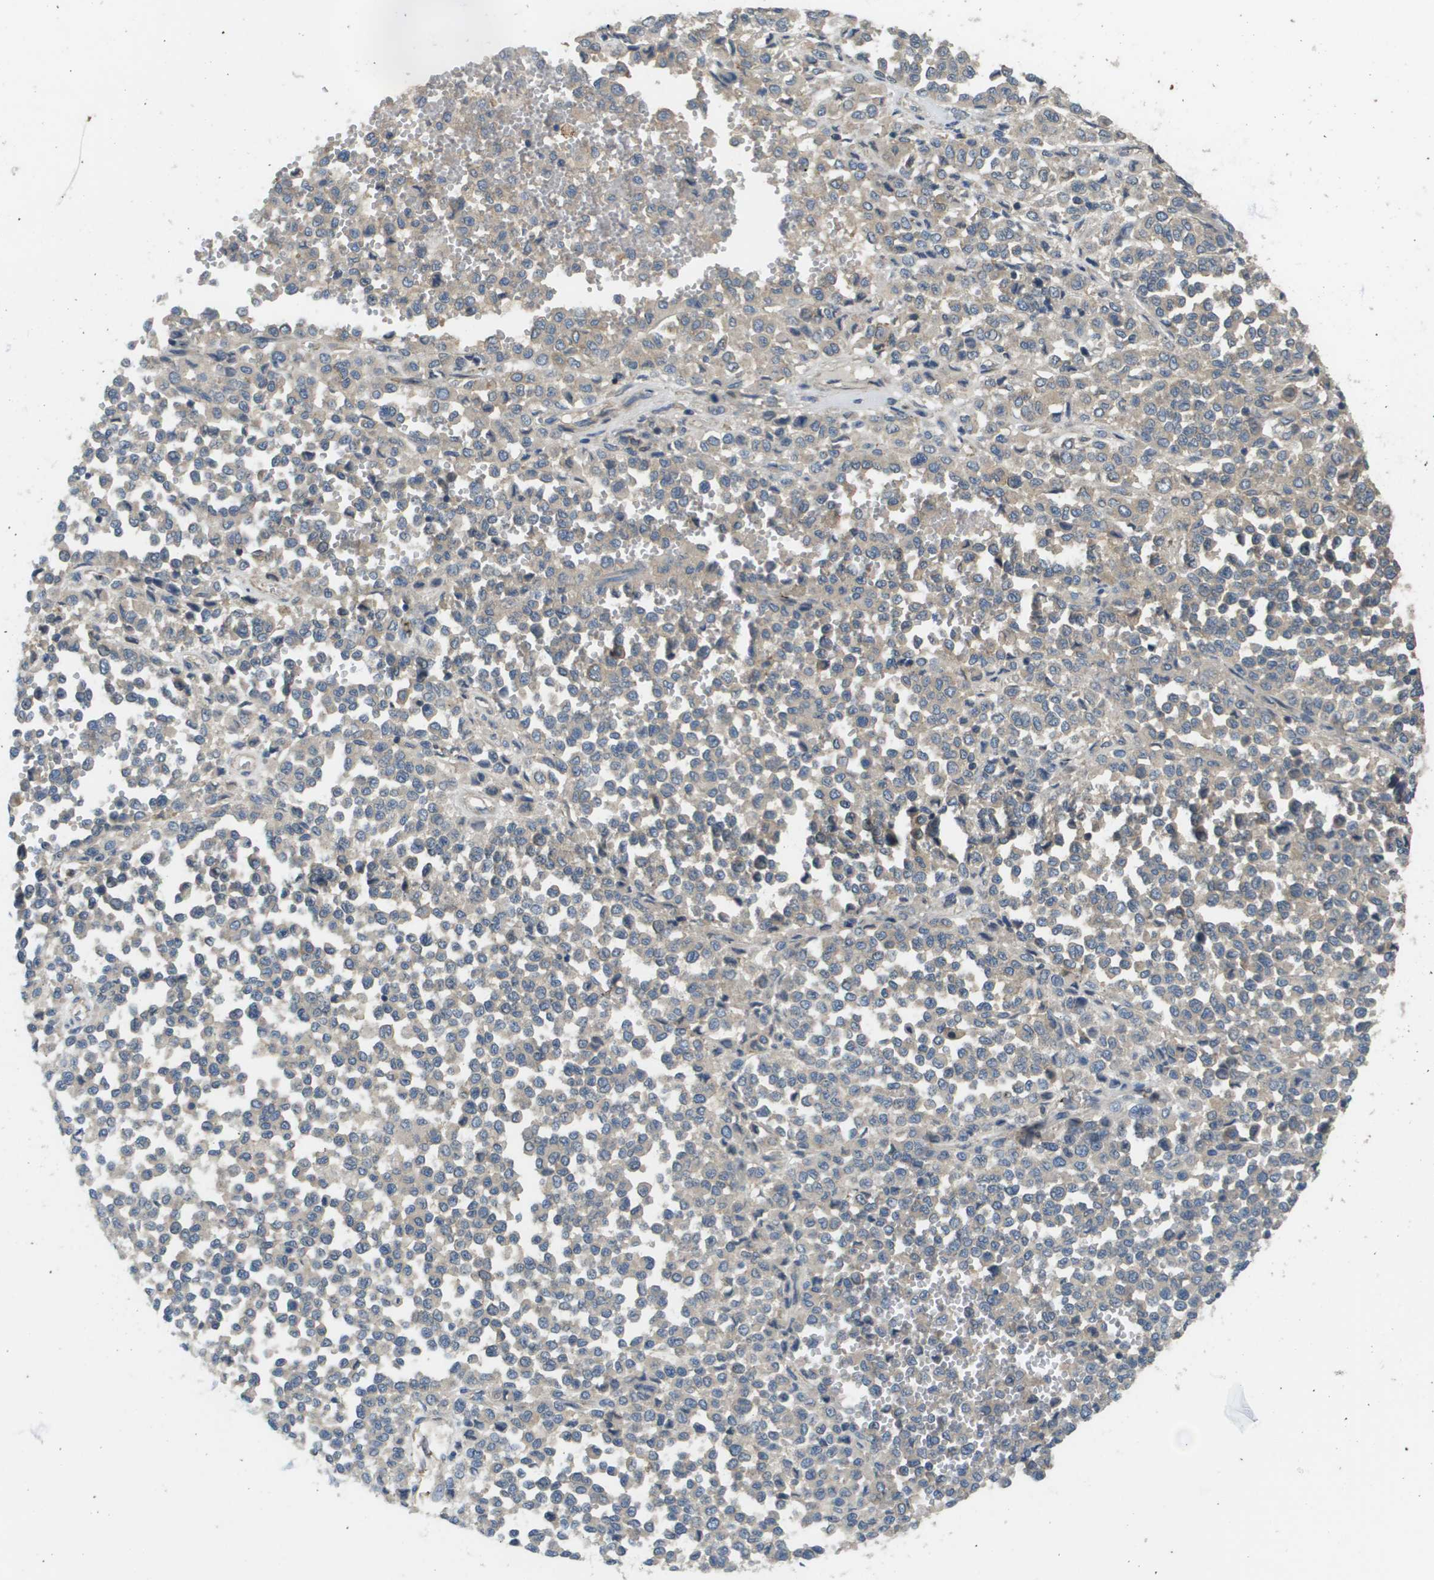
{"staining": {"intensity": "negative", "quantity": "none", "location": "none"}, "tissue": "melanoma", "cell_type": "Tumor cells", "image_type": "cancer", "snomed": [{"axis": "morphology", "description": "Malignant melanoma, Metastatic site"}, {"axis": "topography", "description": "Pancreas"}], "caption": "An image of malignant melanoma (metastatic site) stained for a protein shows no brown staining in tumor cells.", "gene": "KRT23", "patient": {"sex": "female", "age": 30}}